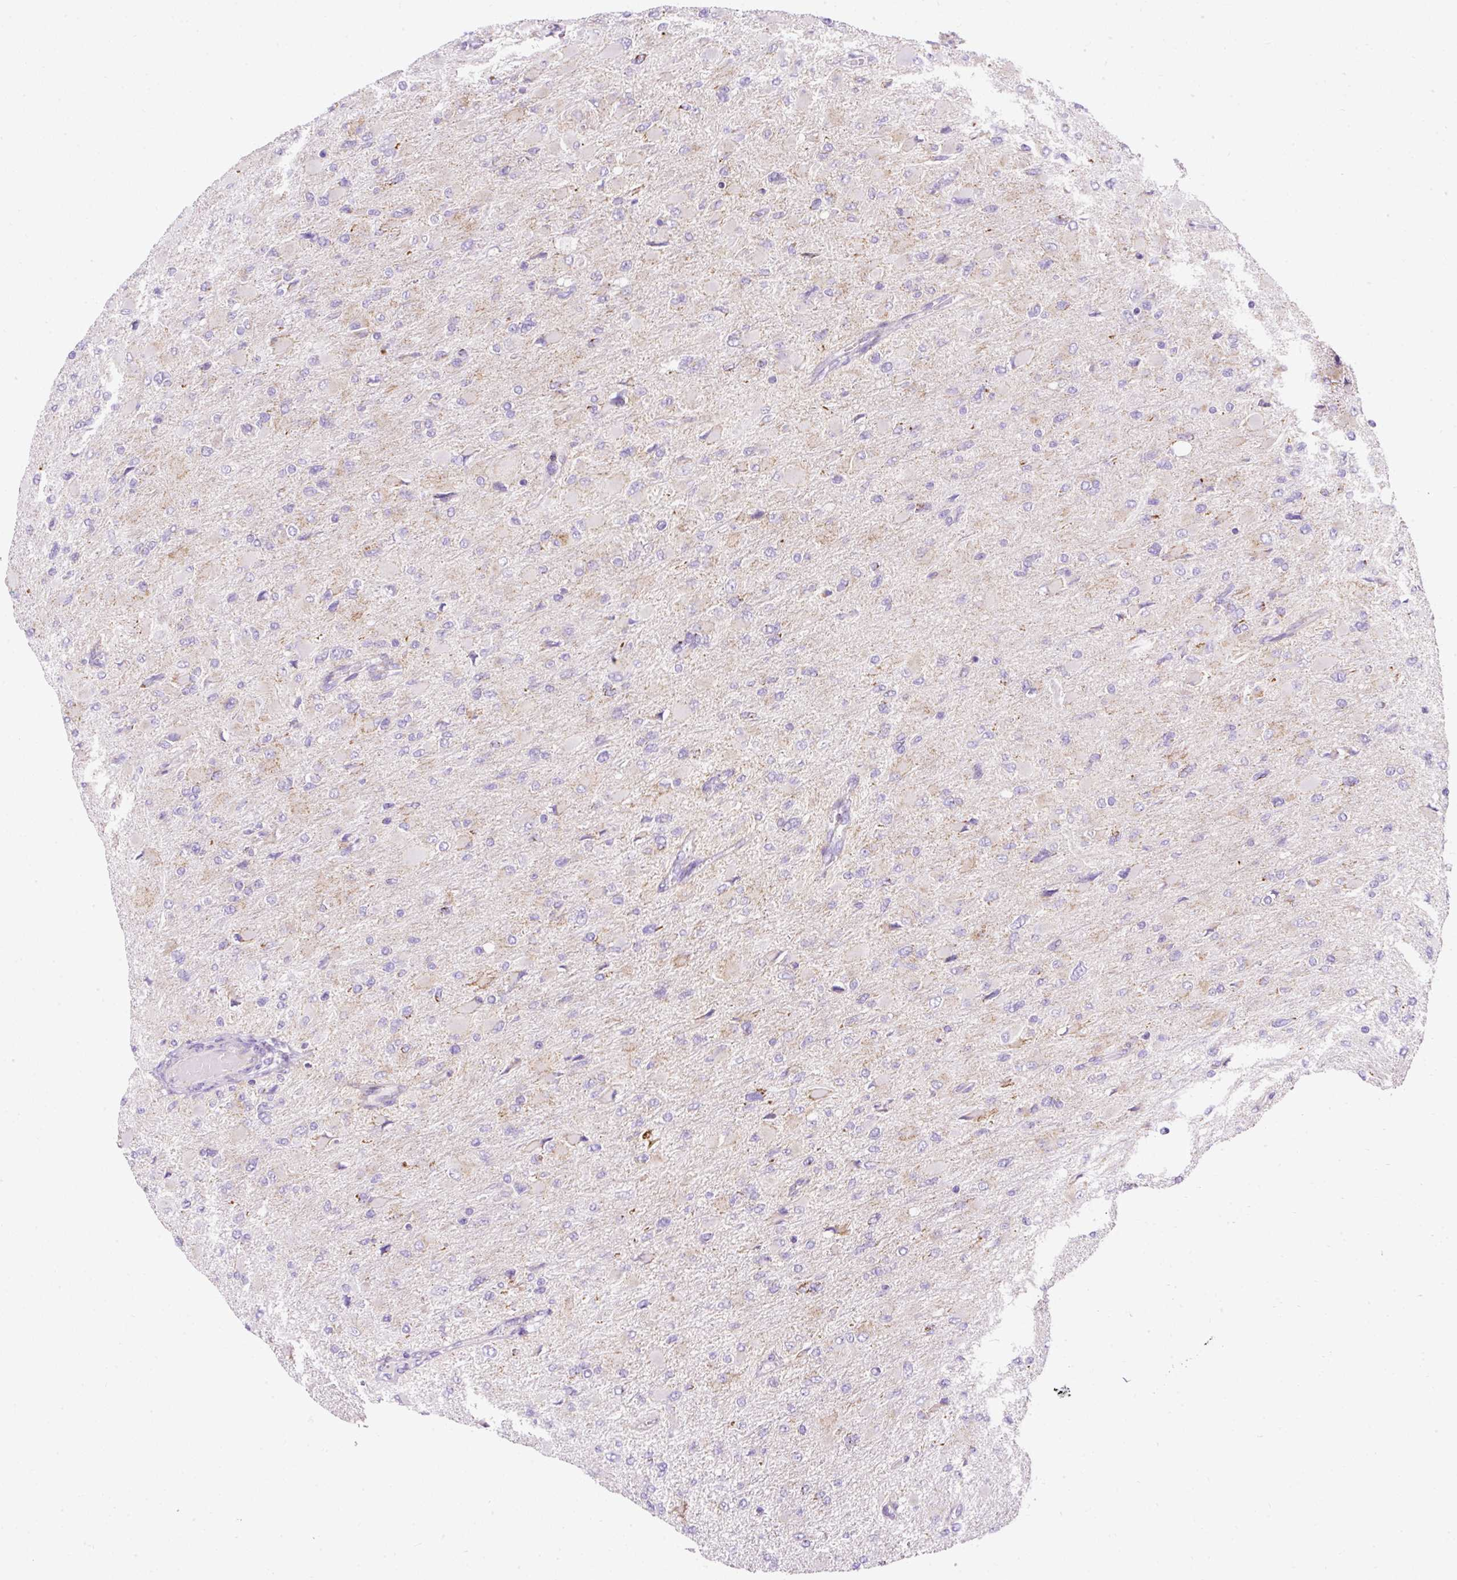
{"staining": {"intensity": "negative", "quantity": "none", "location": "none"}, "tissue": "glioma", "cell_type": "Tumor cells", "image_type": "cancer", "snomed": [{"axis": "morphology", "description": "Glioma, malignant, High grade"}, {"axis": "topography", "description": "Cerebral cortex"}], "caption": "The histopathology image displays no significant expression in tumor cells of glioma. Nuclei are stained in blue.", "gene": "PLPP2", "patient": {"sex": "female", "age": 36}}